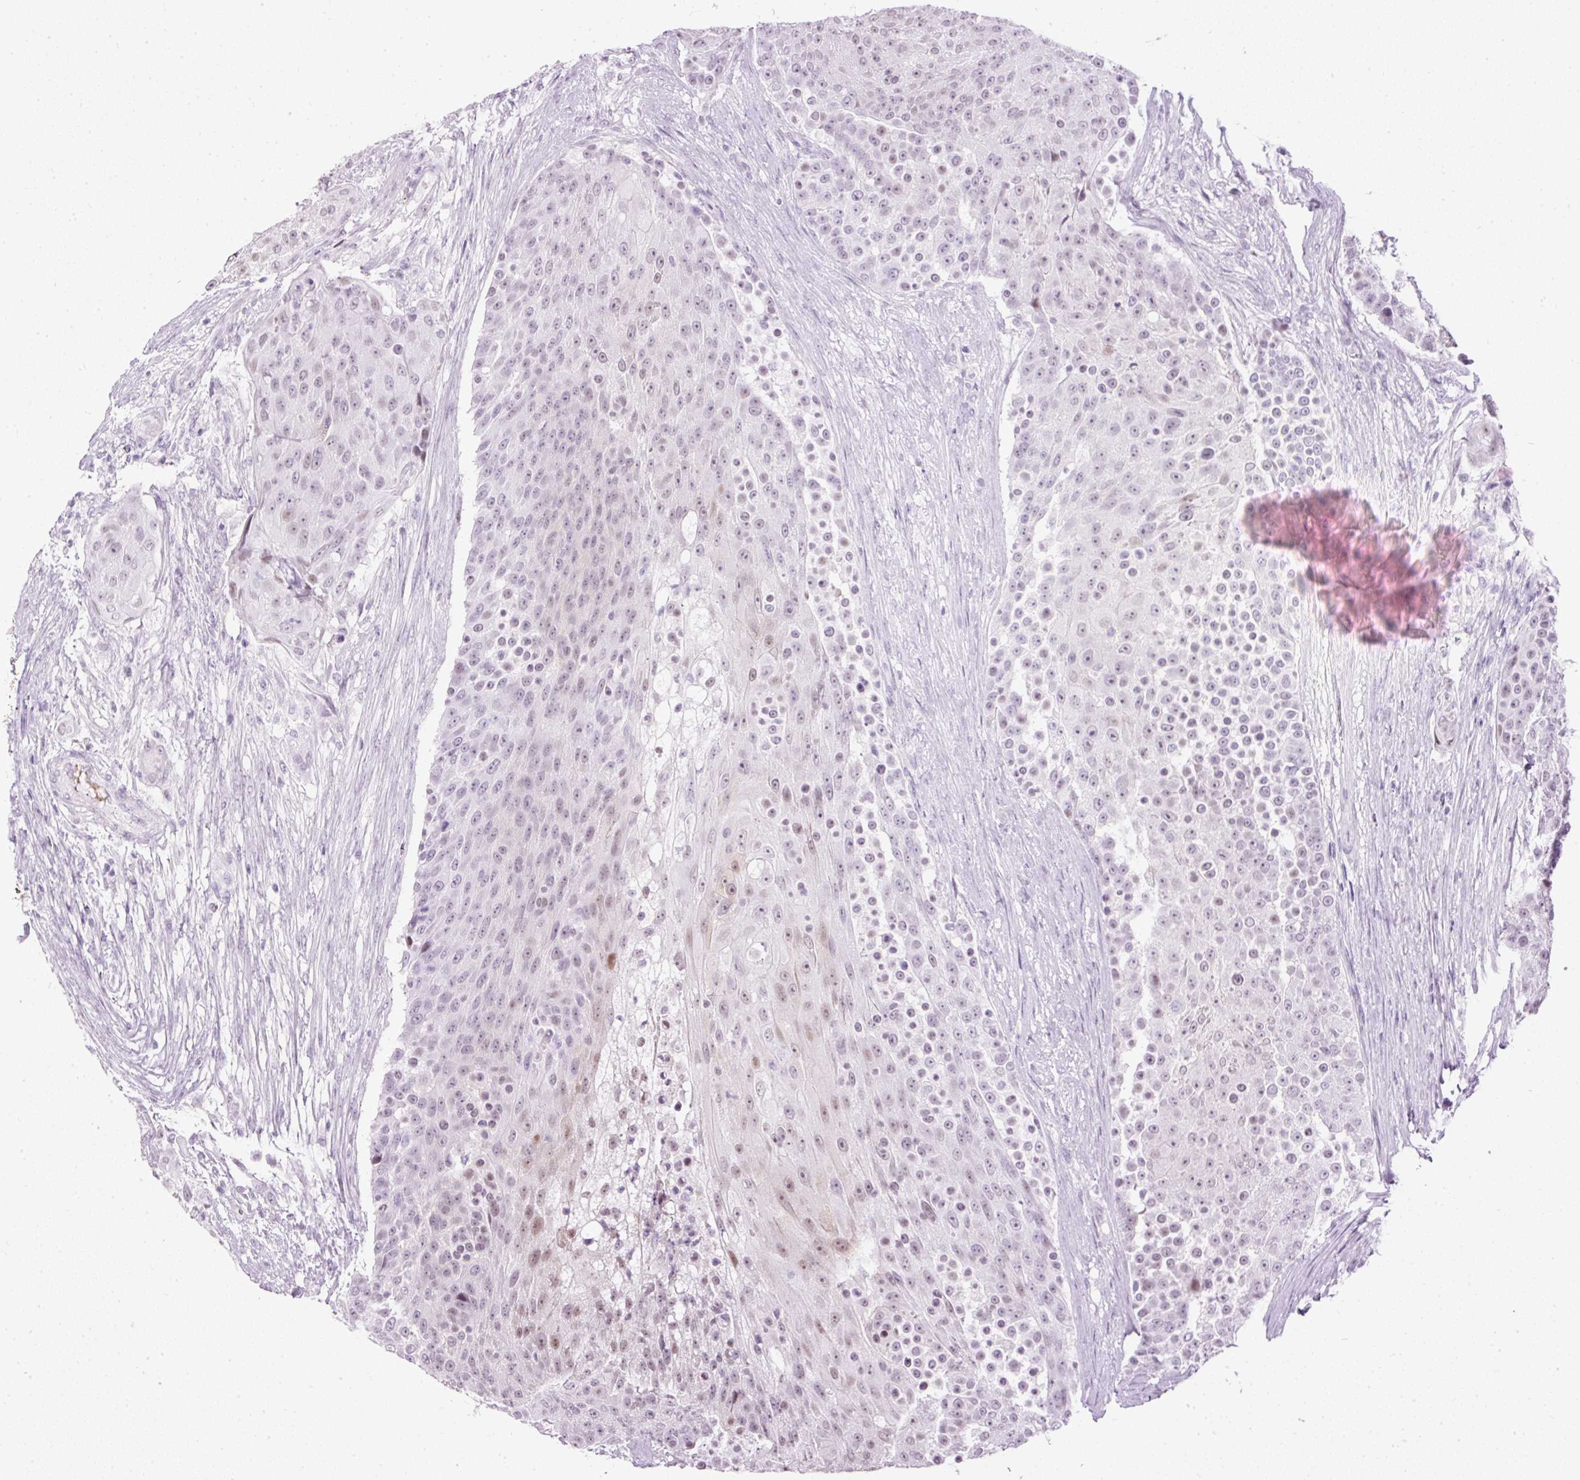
{"staining": {"intensity": "weak", "quantity": "25%-75%", "location": "nuclear"}, "tissue": "urothelial cancer", "cell_type": "Tumor cells", "image_type": "cancer", "snomed": [{"axis": "morphology", "description": "Urothelial carcinoma, High grade"}, {"axis": "topography", "description": "Urinary bladder"}], "caption": "A brown stain highlights weak nuclear staining of a protein in human high-grade urothelial carcinoma tumor cells. (brown staining indicates protein expression, while blue staining denotes nuclei).", "gene": "PDE6B", "patient": {"sex": "female", "age": 63}}